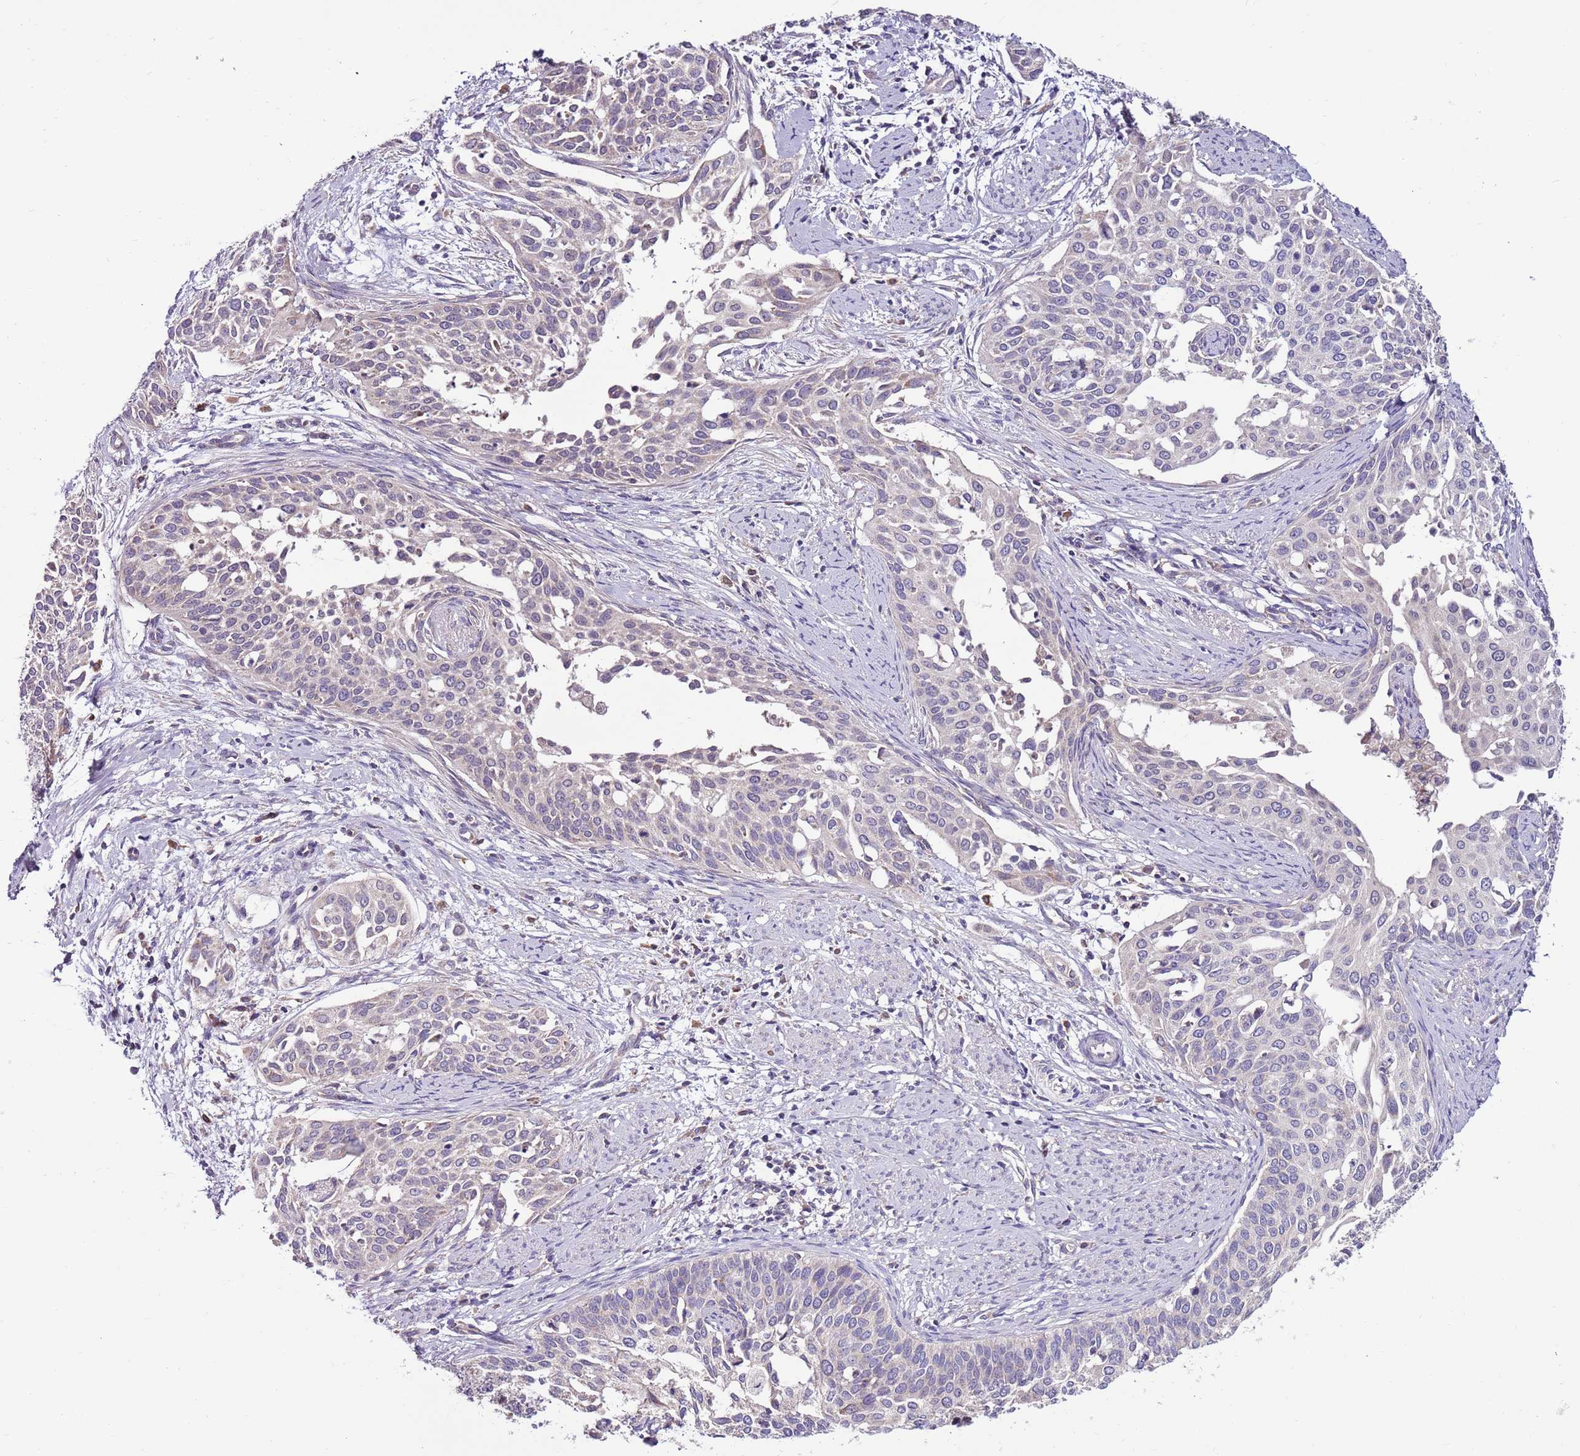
{"staining": {"intensity": "negative", "quantity": "none", "location": "none"}, "tissue": "cervical cancer", "cell_type": "Tumor cells", "image_type": "cancer", "snomed": [{"axis": "morphology", "description": "Squamous cell carcinoma, NOS"}, {"axis": "topography", "description": "Cervix"}], "caption": "Immunohistochemical staining of cervical cancer shows no significant expression in tumor cells.", "gene": "SMG1", "patient": {"sex": "female", "age": 44}}